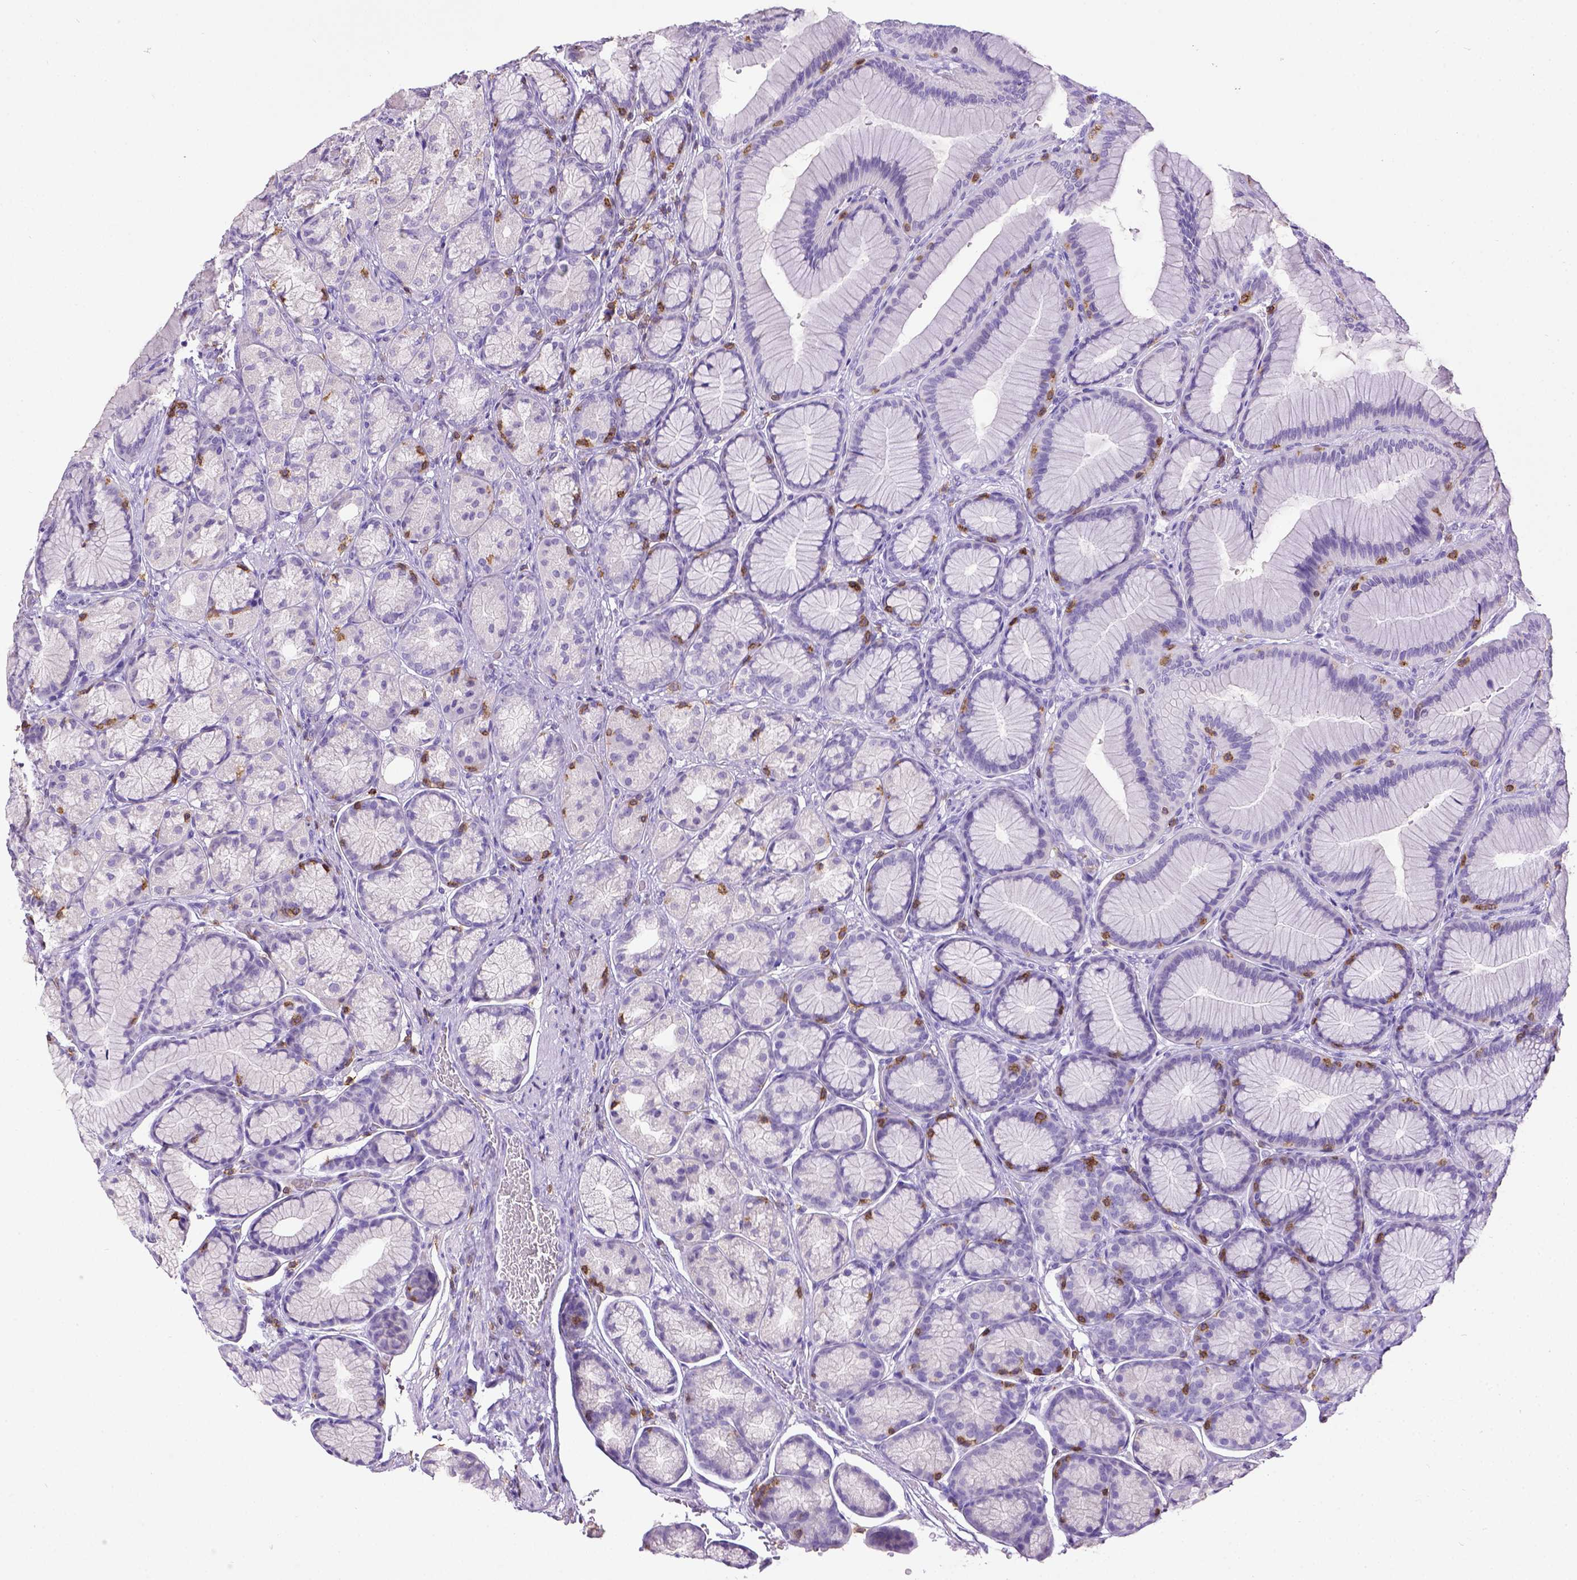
{"staining": {"intensity": "negative", "quantity": "none", "location": "none"}, "tissue": "stomach", "cell_type": "Glandular cells", "image_type": "normal", "snomed": [{"axis": "morphology", "description": "Normal tissue, NOS"}, {"axis": "morphology", "description": "Adenocarcinoma, NOS"}, {"axis": "morphology", "description": "Adenocarcinoma, High grade"}, {"axis": "topography", "description": "Stomach, upper"}, {"axis": "topography", "description": "Stomach"}], "caption": "Immunohistochemistry (IHC) image of unremarkable stomach stained for a protein (brown), which displays no expression in glandular cells.", "gene": "CD3E", "patient": {"sex": "female", "age": 65}}